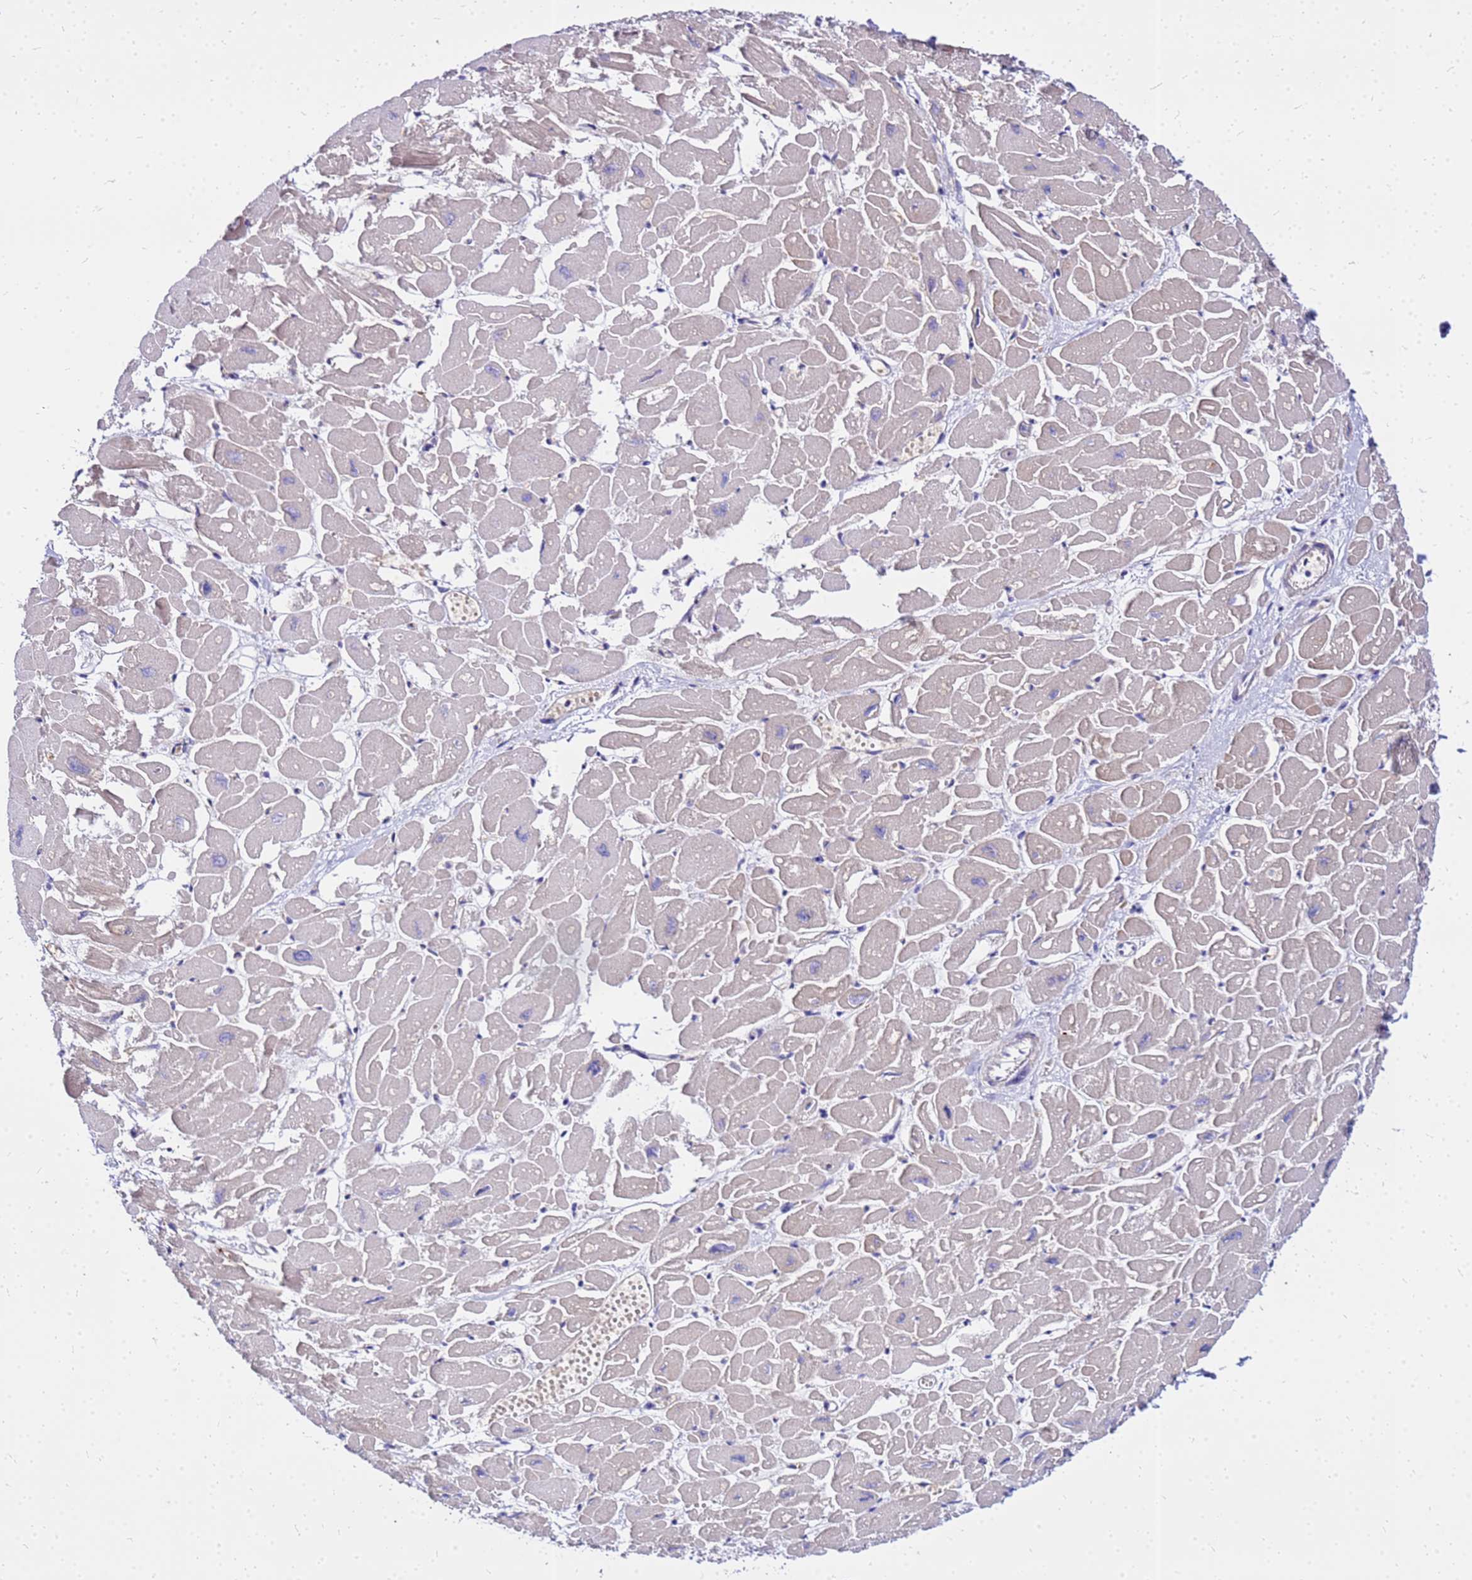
{"staining": {"intensity": "negative", "quantity": "none", "location": "none"}, "tissue": "heart muscle", "cell_type": "Cardiomyocytes", "image_type": "normal", "snomed": [{"axis": "morphology", "description": "Normal tissue, NOS"}, {"axis": "topography", "description": "Heart"}], "caption": "DAB (3,3'-diaminobenzidine) immunohistochemical staining of benign heart muscle demonstrates no significant staining in cardiomyocytes. (DAB (3,3'-diaminobenzidine) immunohistochemistry visualized using brightfield microscopy, high magnification).", "gene": "HERC5", "patient": {"sex": "male", "age": 54}}